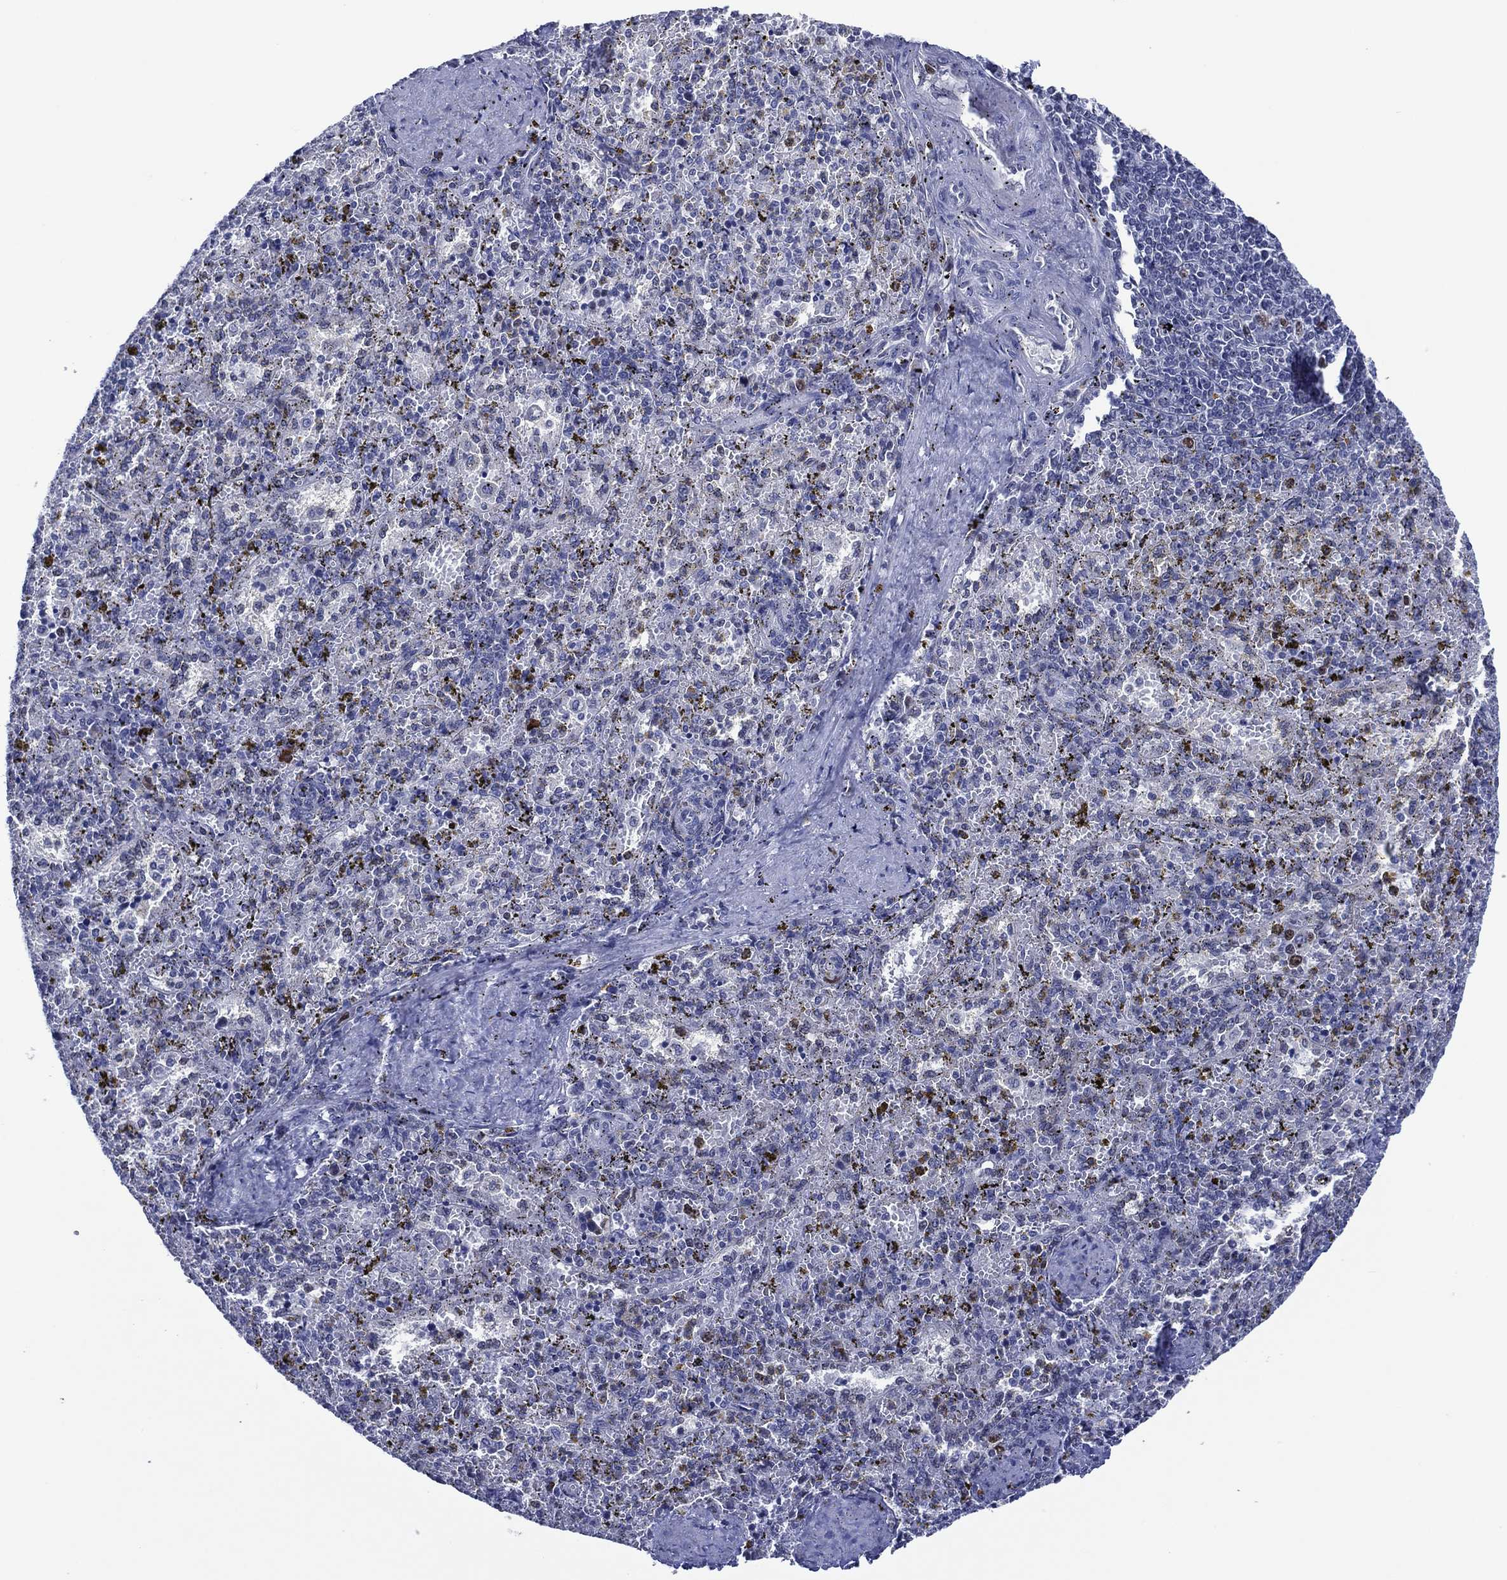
{"staining": {"intensity": "negative", "quantity": "none", "location": "none"}, "tissue": "spleen", "cell_type": "Cells in red pulp", "image_type": "normal", "snomed": [{"axis": "morphology", "description": "Normal tissue, NOS"}, {"axis": "topography", "description": "Spleen"}], "caption": "This is a image of immunohistochemistry (IHC) staining of normal spleen, which shows no staining in cells in red pulp. (DAB immunohistochemistry visualized using brightfield microscopy, high magnification).", "gene": "GATA6", "patient": {"sex": "female", "age": 50}}